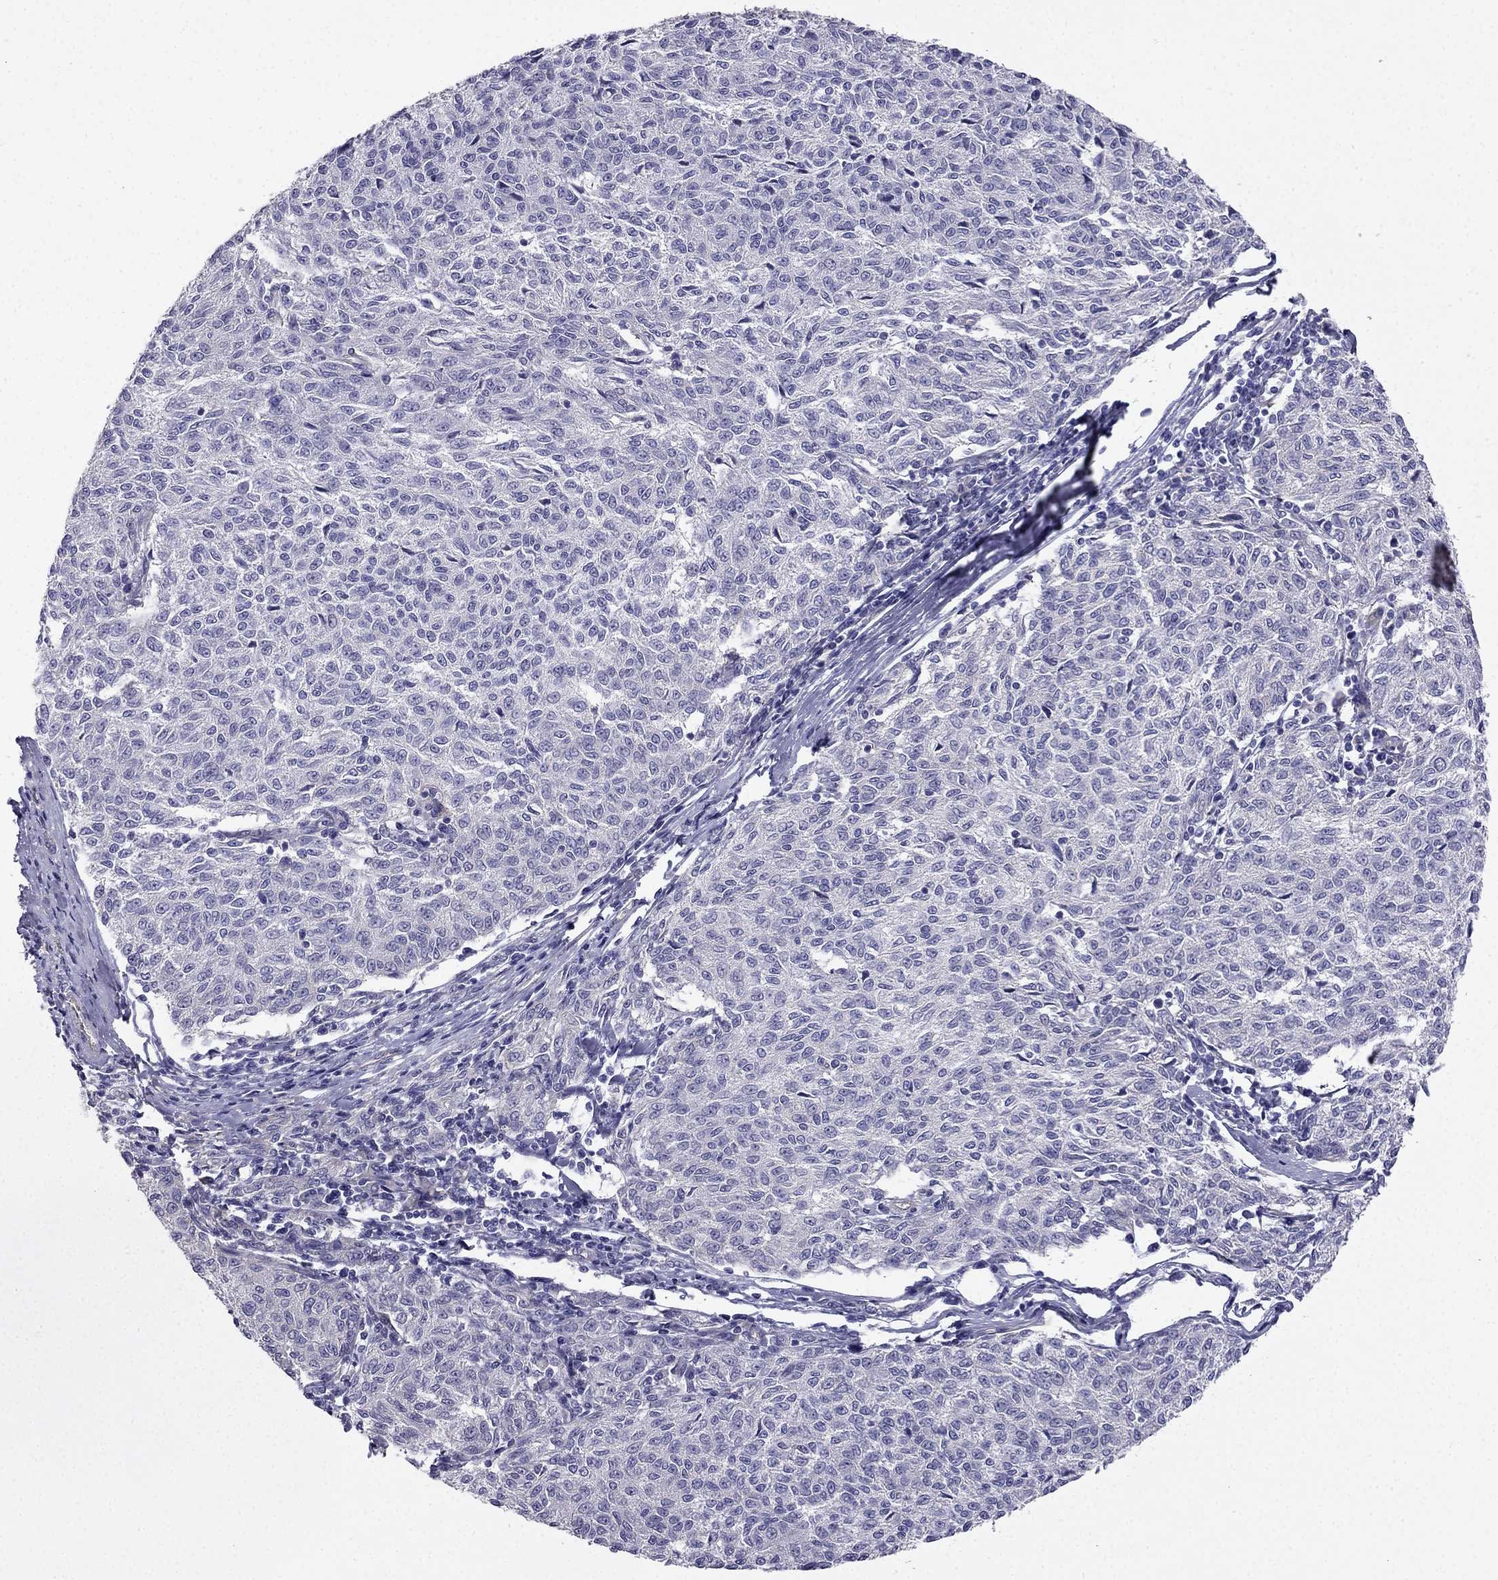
{"staining": {"intensity": "negative", "quantity": "none", "location": "none"}, "tissue": "melanoma", "cell_type": "Tumor cells", "image_type": "cancer", "snomed": [{"axis": "morphology", "description": "Malignant melanoma, NOS"}, {"axis": "topography", "description": "Skin"}], "caption": "Human melanoma stained for a protein using immunohistochemistry (IHC) reveals no positivity in tumor cells.", "gene": "ENOX1", "patient": {"sex": "female", "age": 72}}